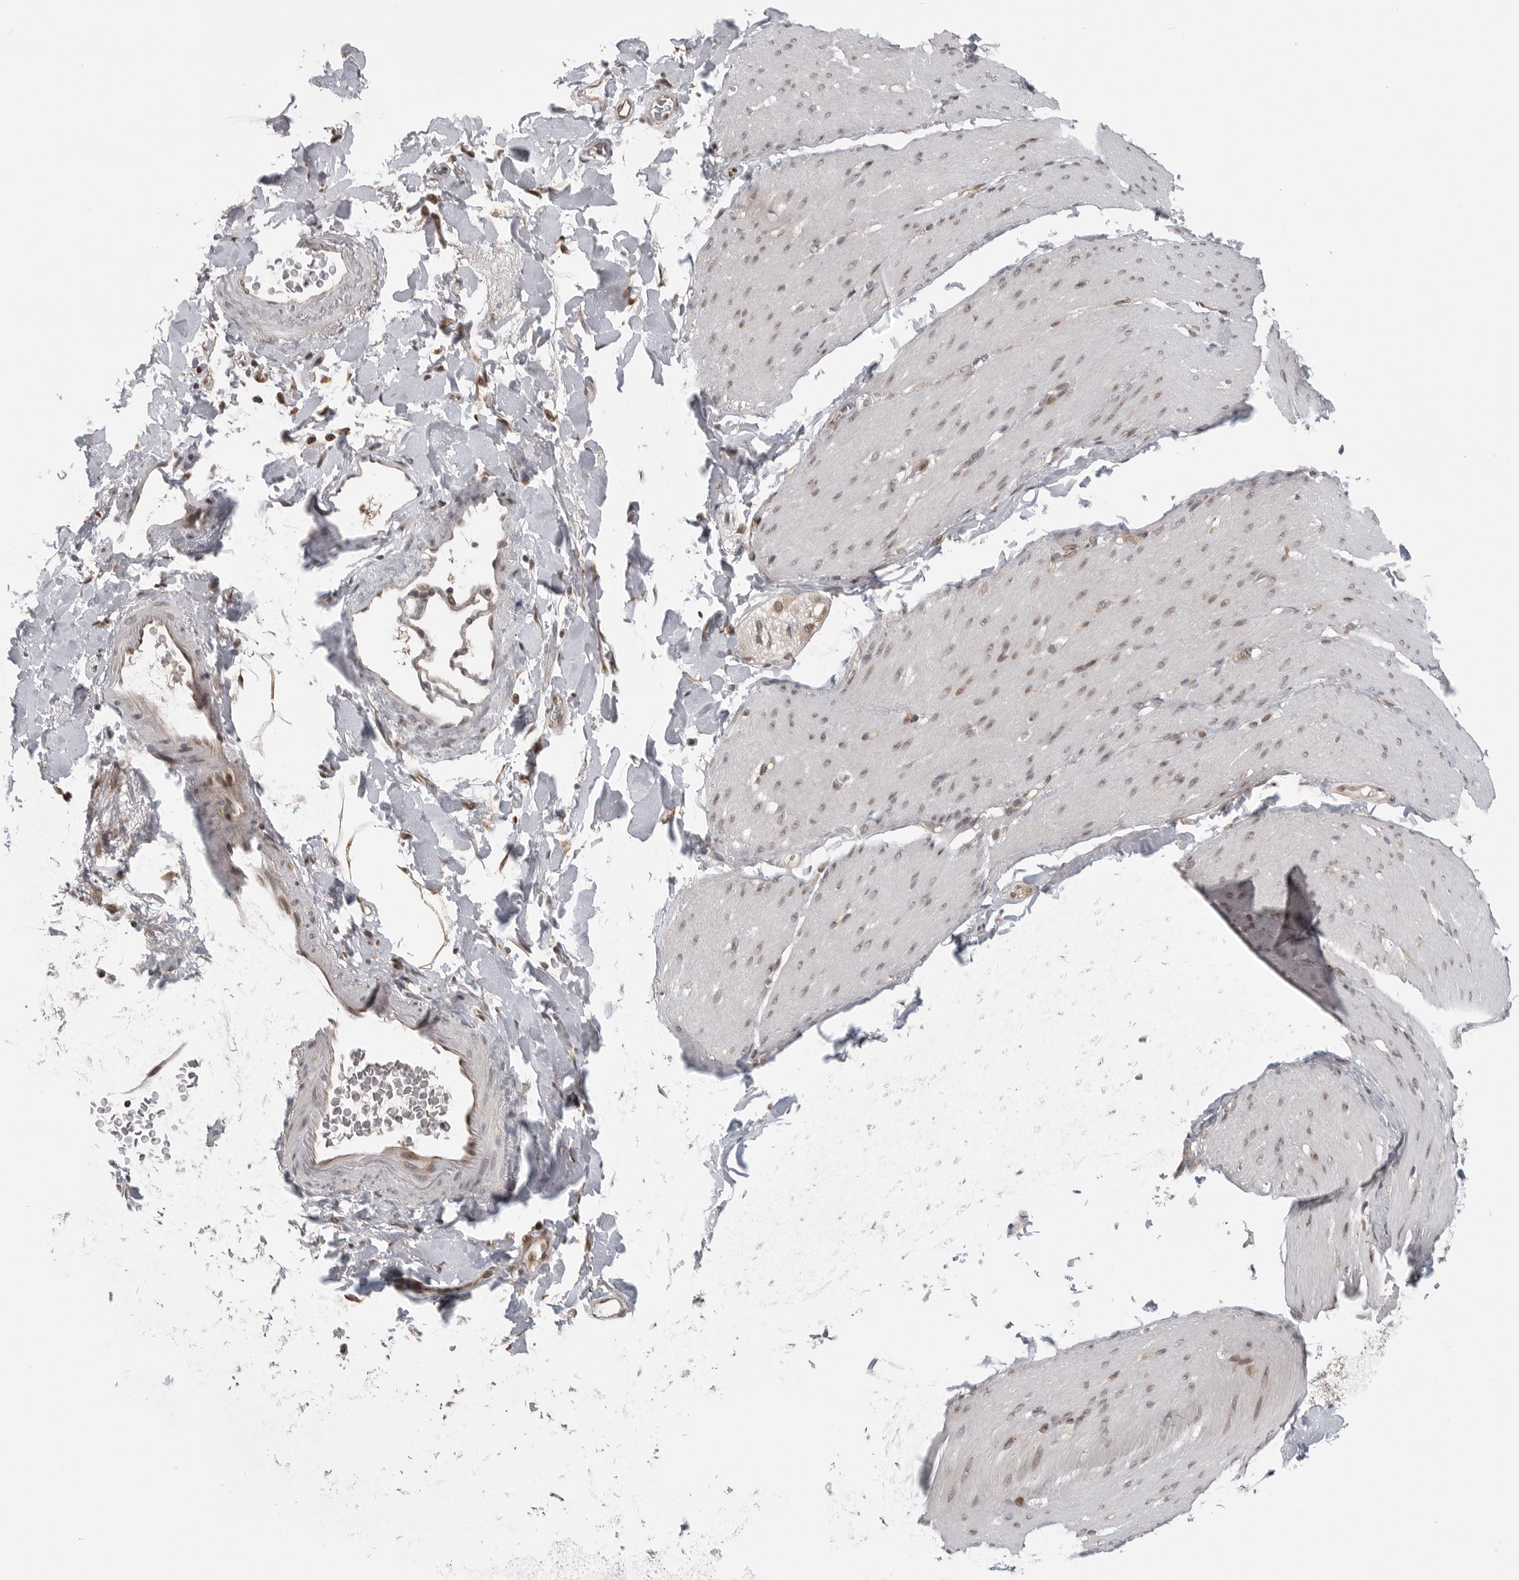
{"staining": {"intensity": "weak", "quantity": "<25%", "location": "nuclear"}, "tissue": "smooth muscle", "cell_type": "Smooth muscle cells", "image_type": "normal", "snomed": [{"axis": "morphology", "description": "Normal tissue, NOS"}, {"axis": "topography", "description": "Smooth muscle"}, {"axis": "topography", "description": "Small intestine"}], "caption": "The histopathology image demonstrates no significant positivity in smooth muscle cells of smooth muscle. The staining was performed using DAB (3,3'-diaminobenzidine) to visualize the protein expression in brown, while the nuclei were stained in blue with hematoxylin (Magnification: 20x).", "gene": "CEP295NL", "patient": {"sex": "female", "age": 84}}